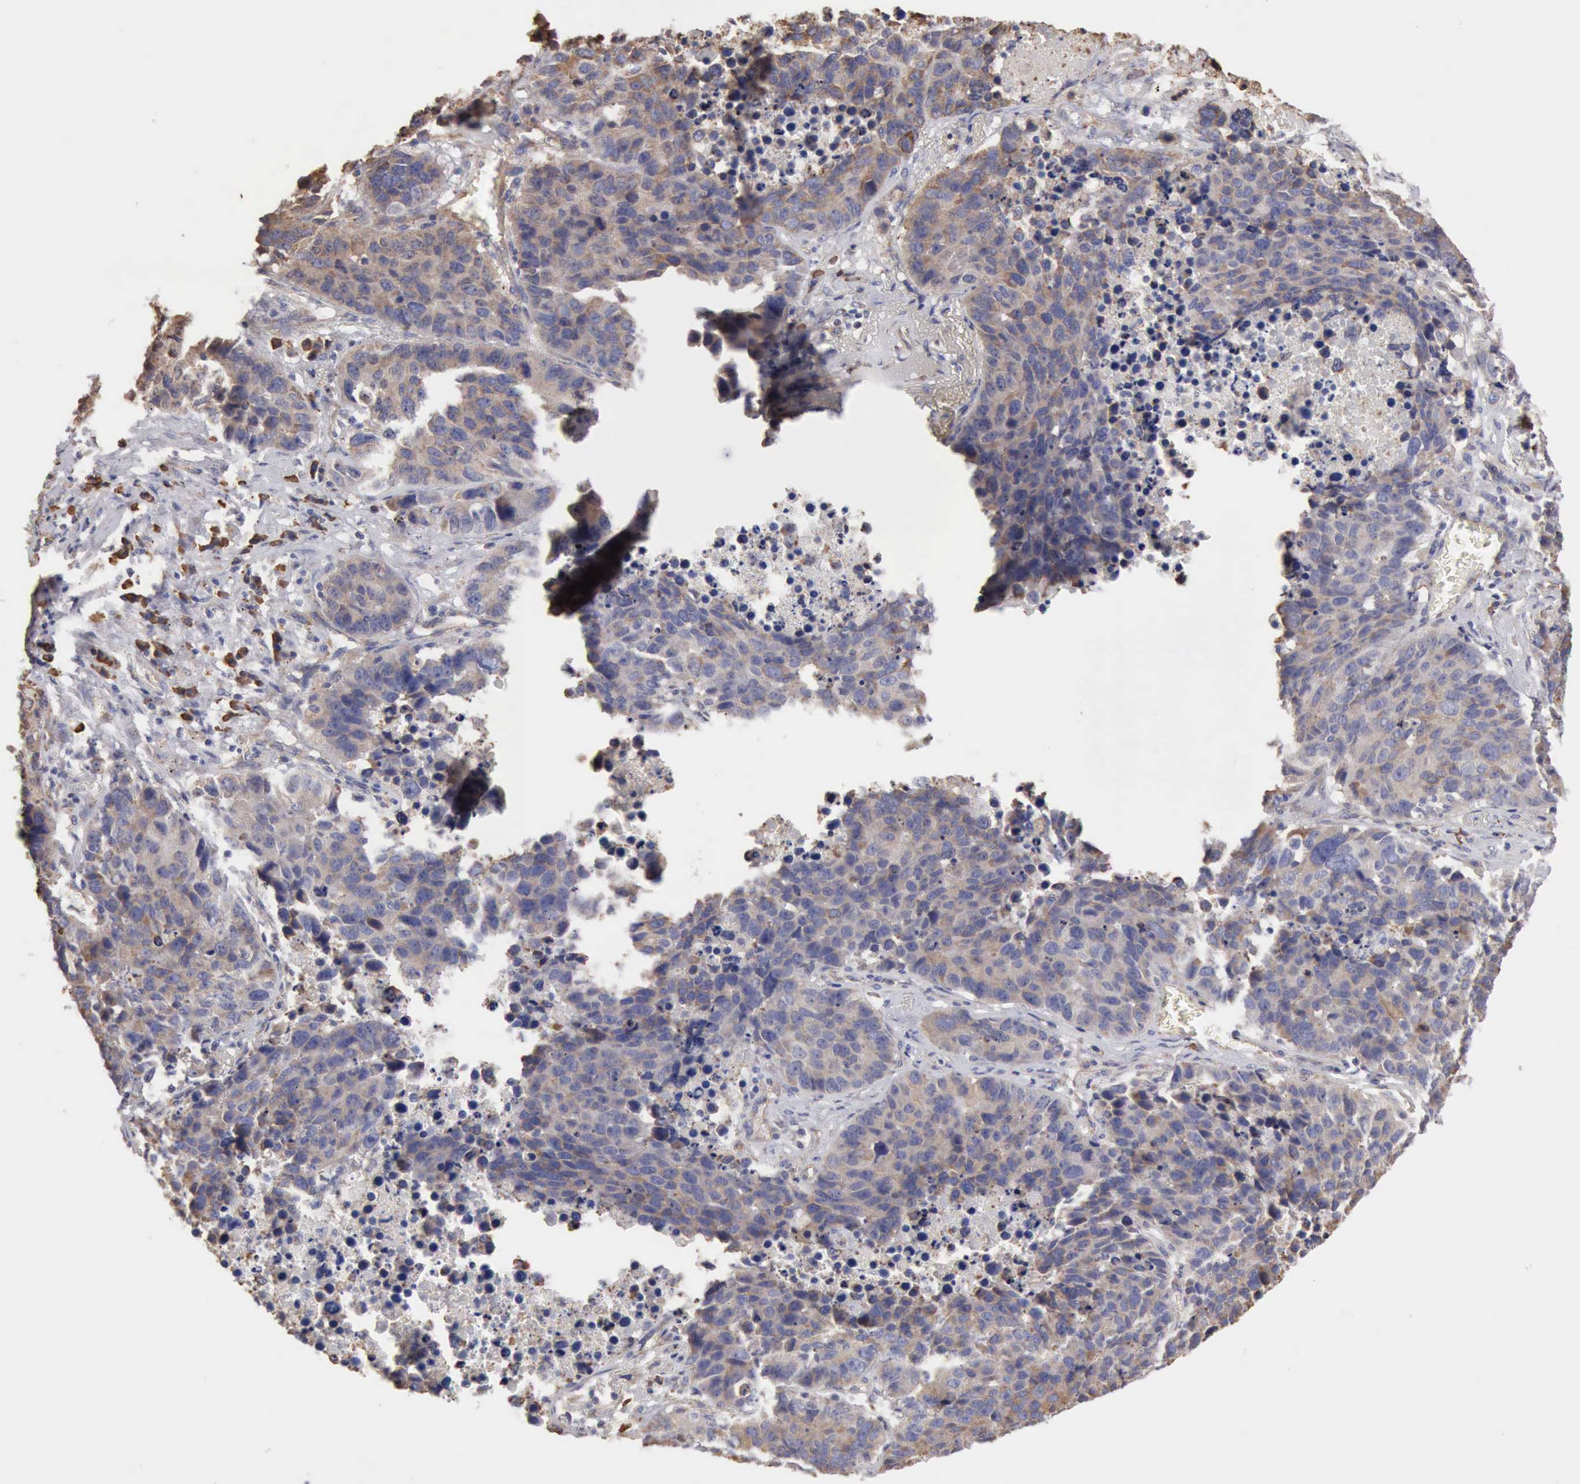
{"staining": {"intensity": "weak", "quantity": "25%-75%", "location": "cytoplasmic/membranous"}, "tissue": "lung cancer", "cell_type": "Tumor cells", "image_type": "cancer", "snomed": [{"axis": "morphology", "description": "Carcinoid, malignant, NOS"}, {"axis": "topography", "description": "Lung"}], "caption": "The immunohistochemical stain highlights weak cytoplasmic/membranous positivity in tumor cells of carcinoid (malignant) (lung) tissue.", "gene": "GPR101", "patient": {"sex": "male", "age": 60}}